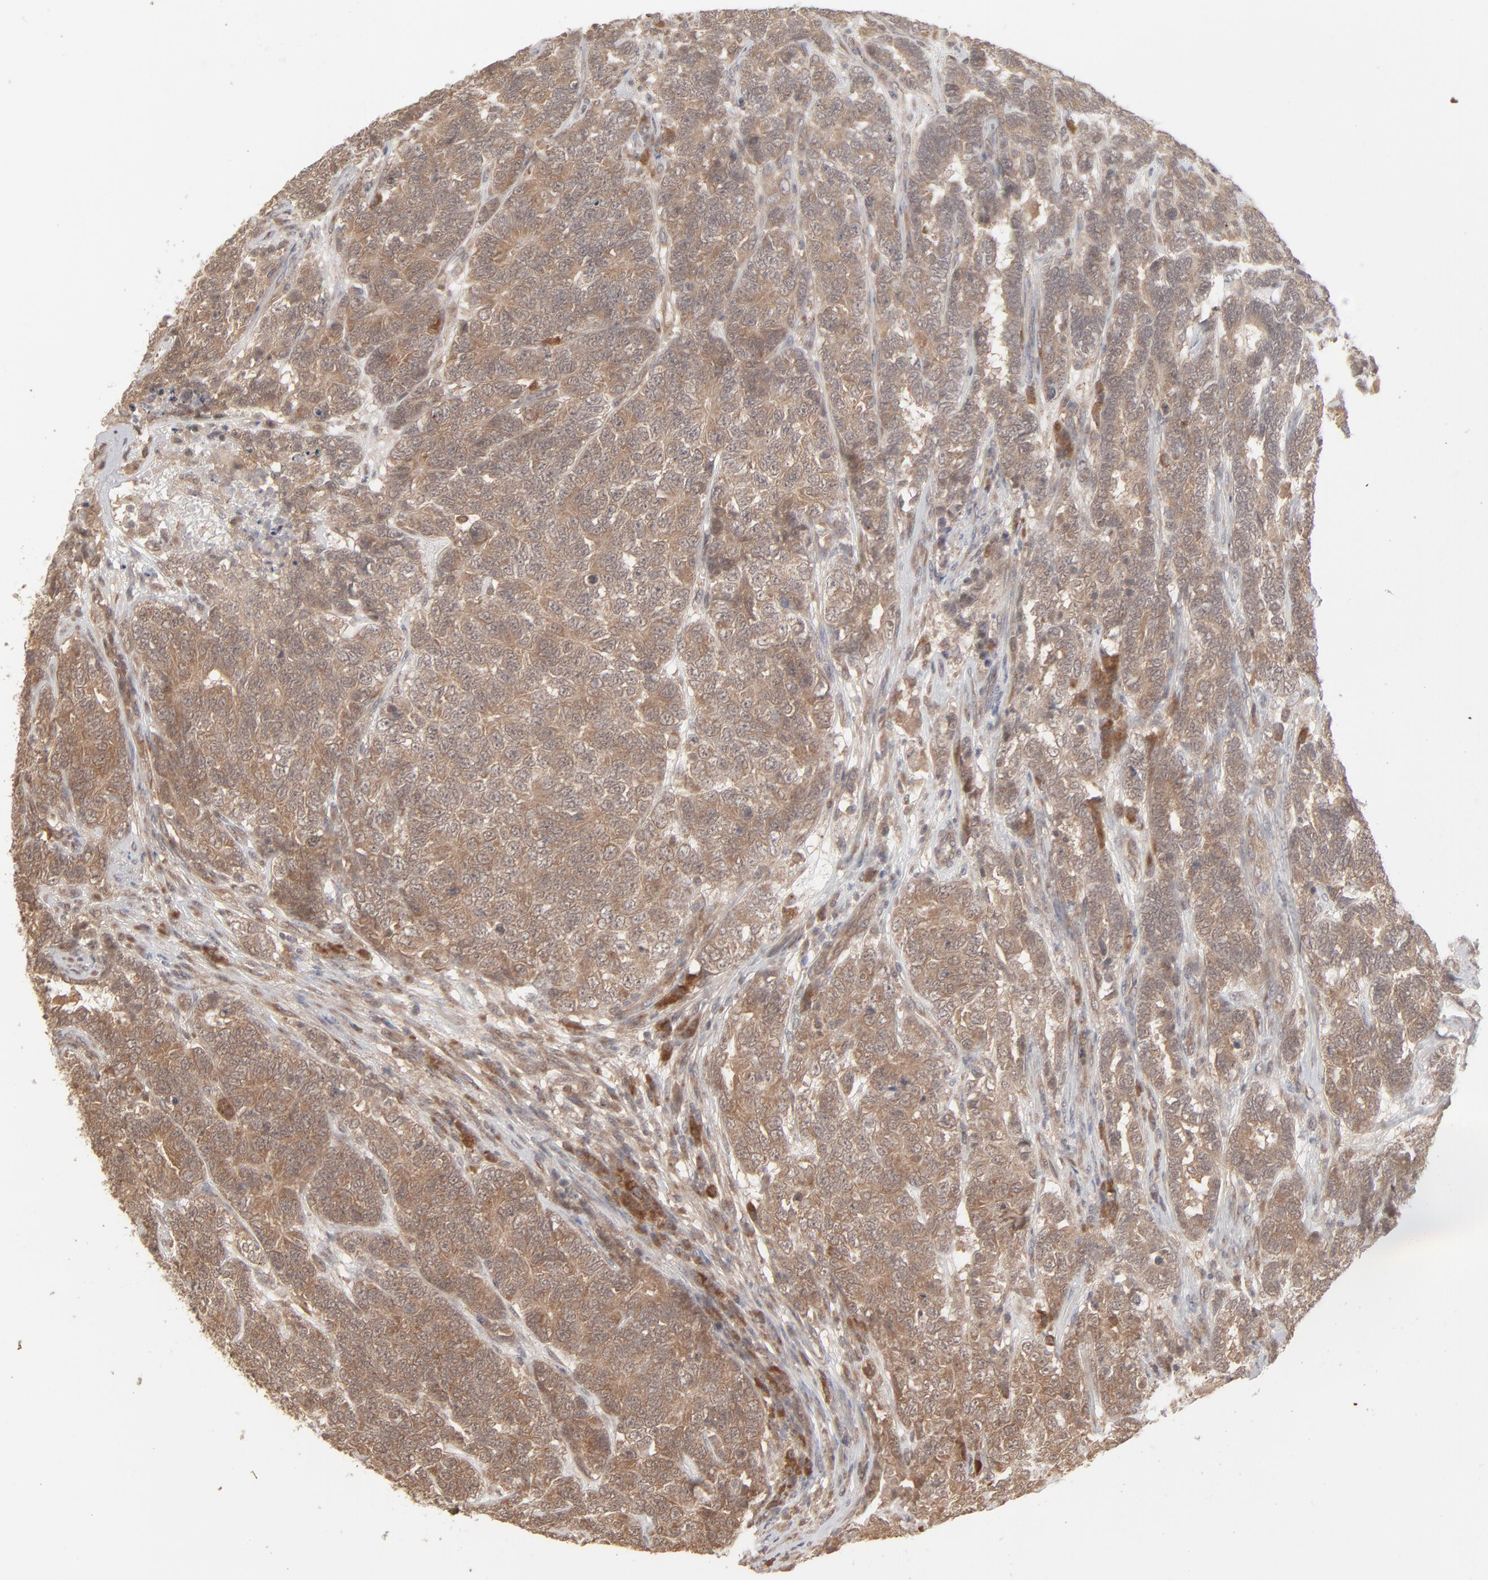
{"staining": {"intensity": "weak", "quantity": ">75%", "location": "cytoplasmic/membranous"}, "tissue": "testis cancer", "cell_type": "Tumor cells", "image_type": "cancer", "snomed": [{"axis": "morphology", "description": "Carcinoma, Embryonal, NOS"}, {"axis": "topography", "description": "Testis"}], "caption": "Testis cancer tissue demonstrates weak cytoplasmic/membranous positivity in approximately >75% of tumor cells", "gene": "SCFD1", "patient": {"sex": "male", "age": 26}}